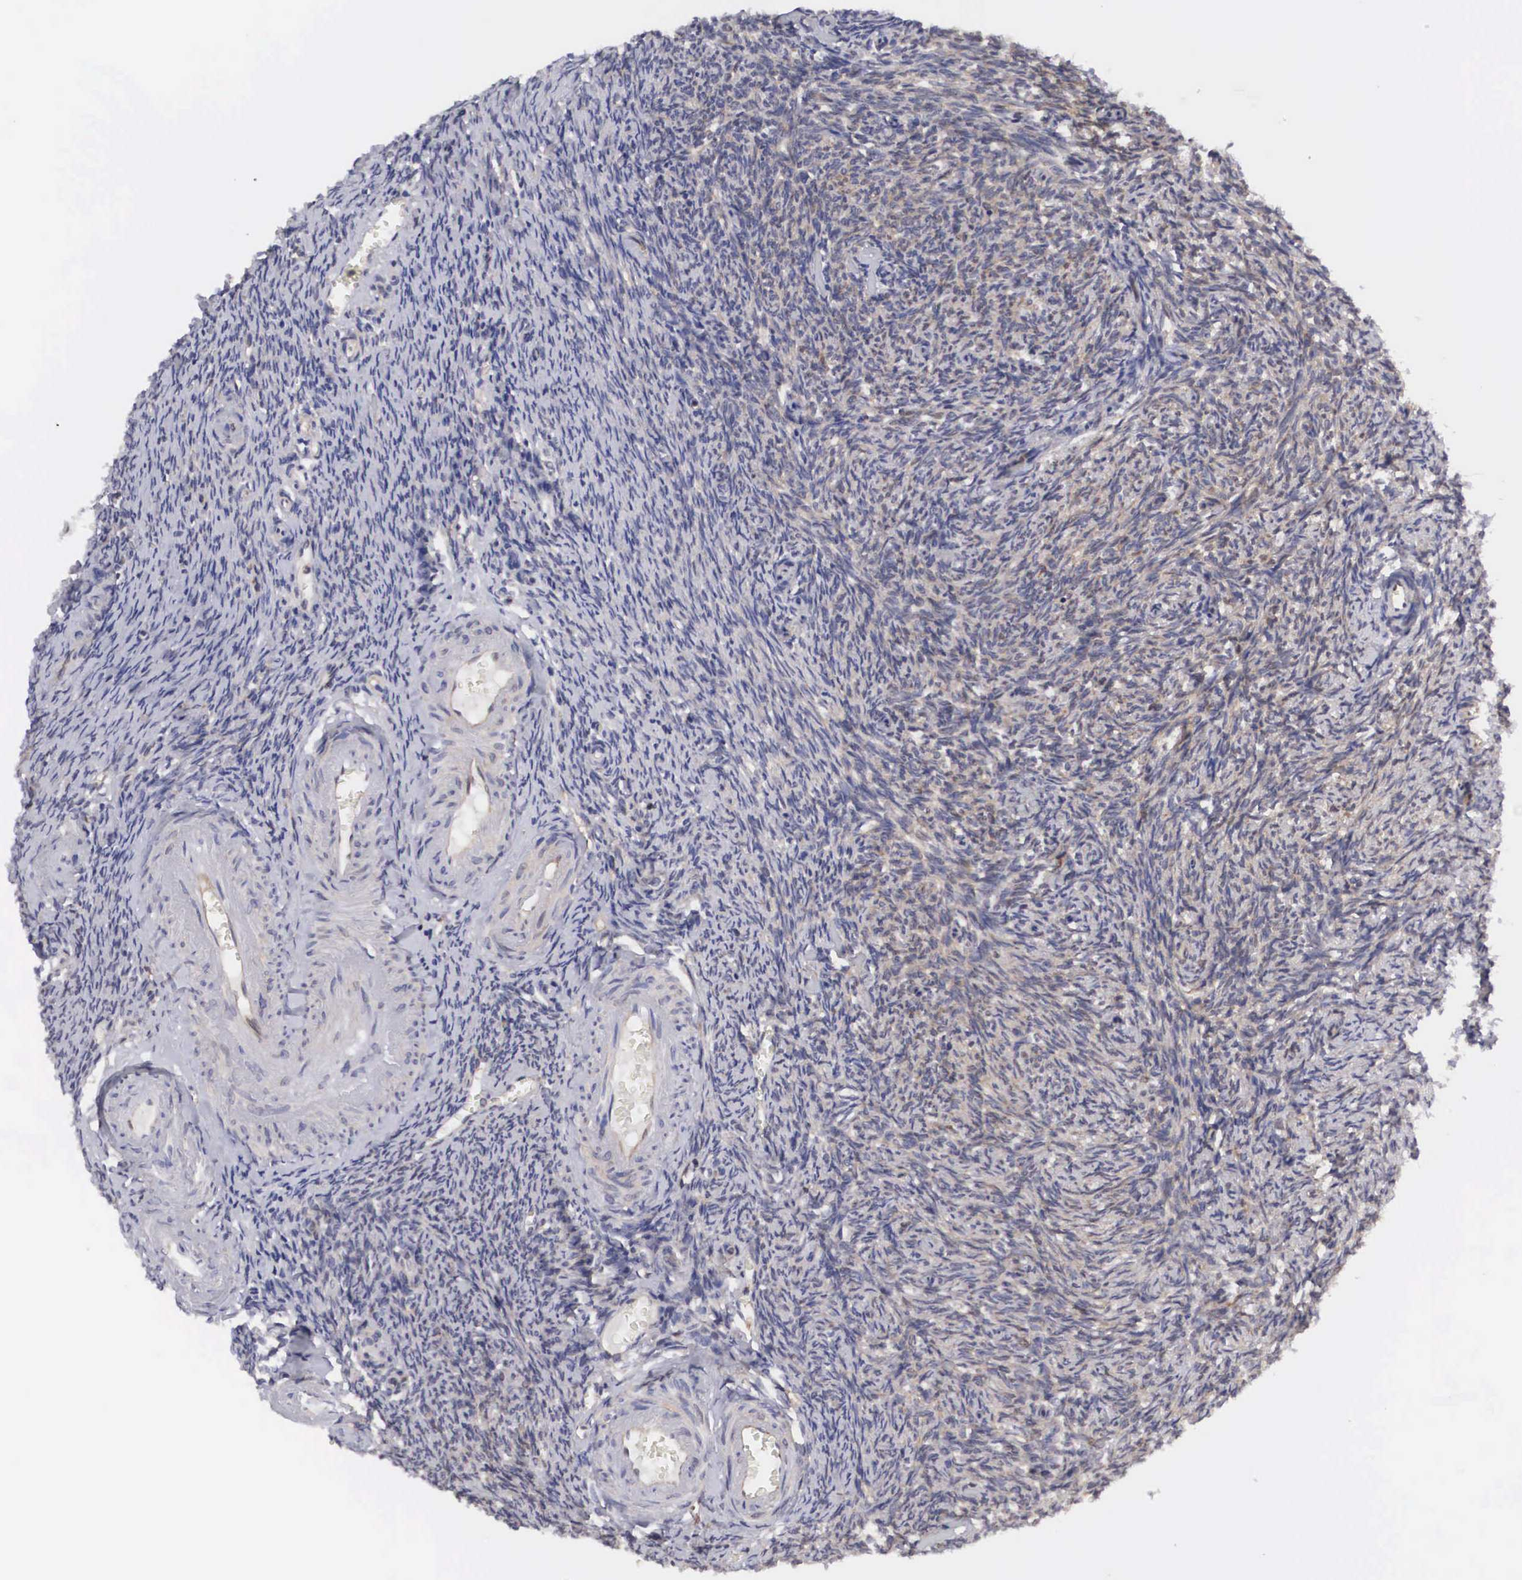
{"staining": {"intensity": "strong", "quantity": ">75%", "location": "cytoplasmic/membranous,nuclear"}, "tissue": "ovary", "cell_type": "Follicle cells", "image_type": "normal", "snomed": [{"axis": "morphology", "description": "Normal tissue, NOS"}, {"axis": "topography", "description": "Ovary"}], "caption": "The immunohistochemical stain shows strong cytoplasmic/membranous,nuclear expression in follicle cells of normal ovary. (Brightfield microscopy of DAB IHC at high magnification).", "gene": "ADSL", "patient": {"sex": "female", "age": 54}}